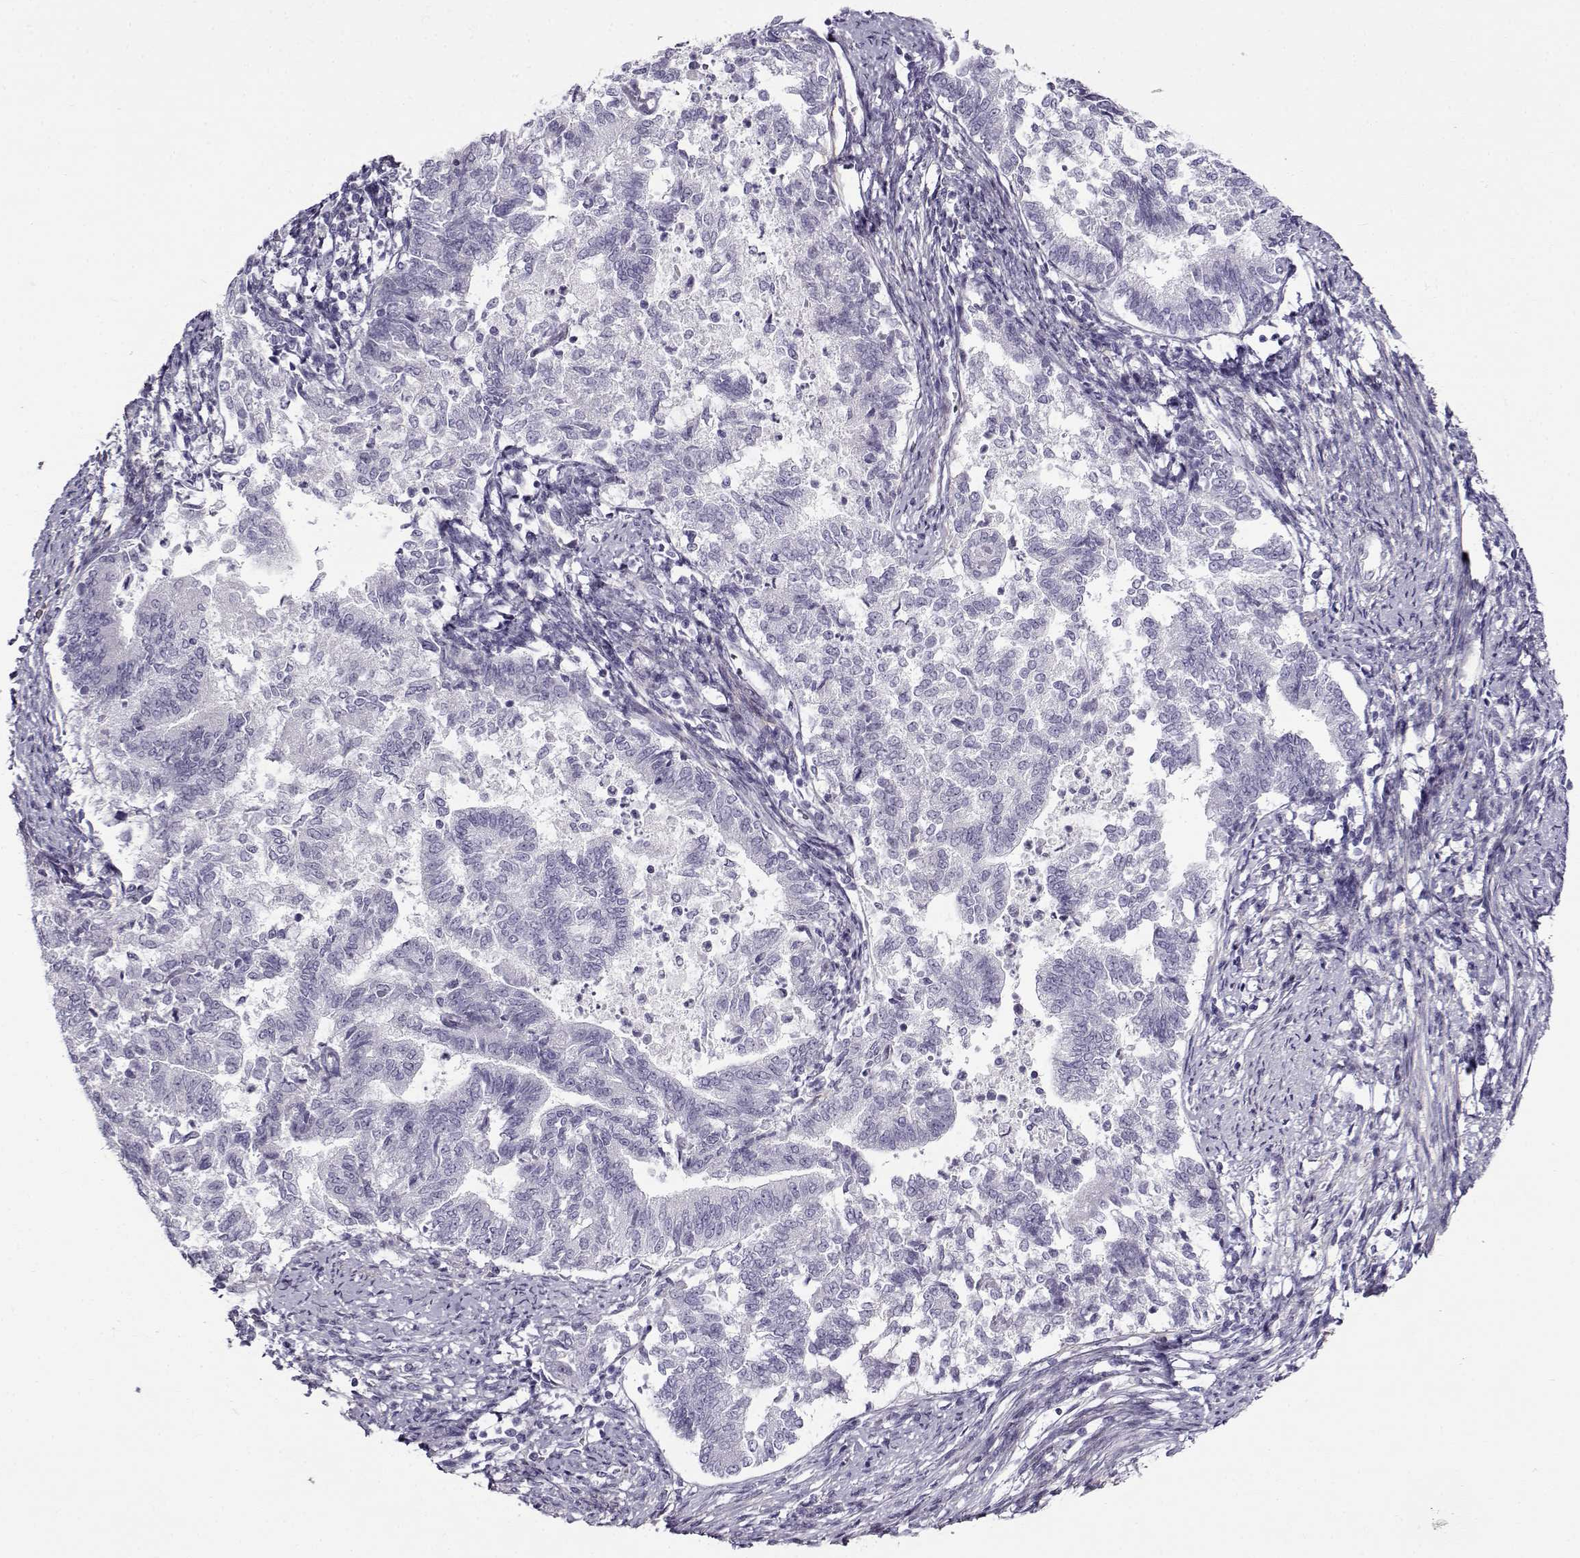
{"staining": {"intensity": "negative", "quantity": "none", "location": "none"}, "tissue": "endometrial cancer", "cell_type": "Tumor cells", "image_type": "cancer", "snomed": [{"axis": "morphology", "description": "Adenocarcinoma, NOS"}, {"axis": "topography", "description": "Endometrium"}], "caption": "IHC image of neoplastic tissue: human adenocarcinoma (endometrial) stained with DAB displays no significant protein staining in tumor cells.", "gene": "GTSF1L", "patient": {"sex": "female", "age": 65}}